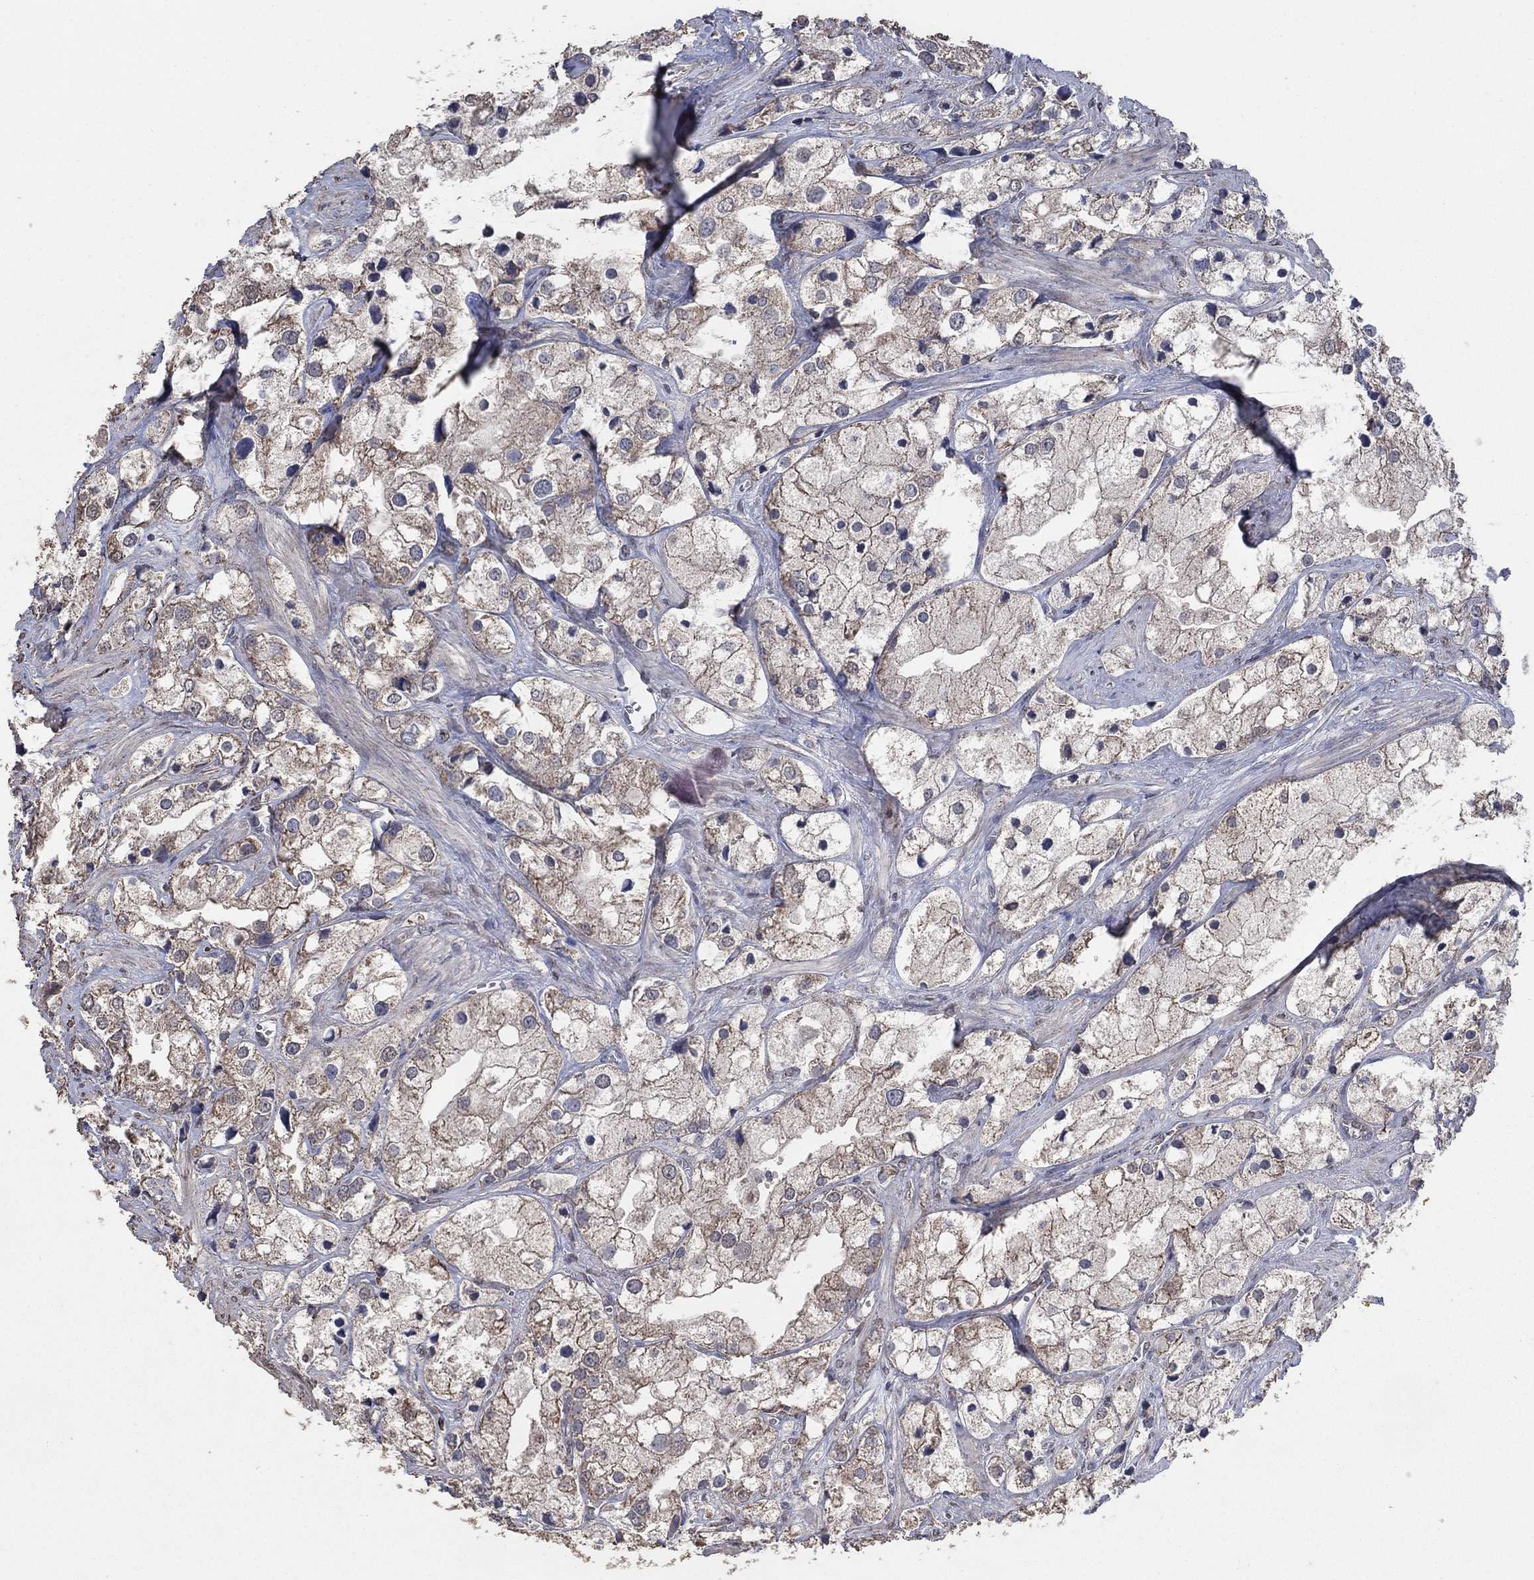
{"staining": {"intensity": "weak", "quantity": "25%-75%", "location": "cytoplasmic/membranous"}, "tissue": "prostate cancer", "cell_type": "Tumor cells", "image_type": "cancer", "snomed": [{"axis": "morphology", "description": "Adenocarcinoma, NOS"}, {"axis": "topography", "description": "Prostate and seminal vesicle, NOS"}, {"axis": "topography", "description": "Prostate"}], "caption": "DAB (3,3'-diaminobenzidine) immunohistochemical staining of human adenocarcinoma (prostate) reveals weak cytoplasmic/membranous protein staining in about 25%-75% of tumor cells.", "gene": "MRPS24", "patient": {"sex": "male", "age": 79}}